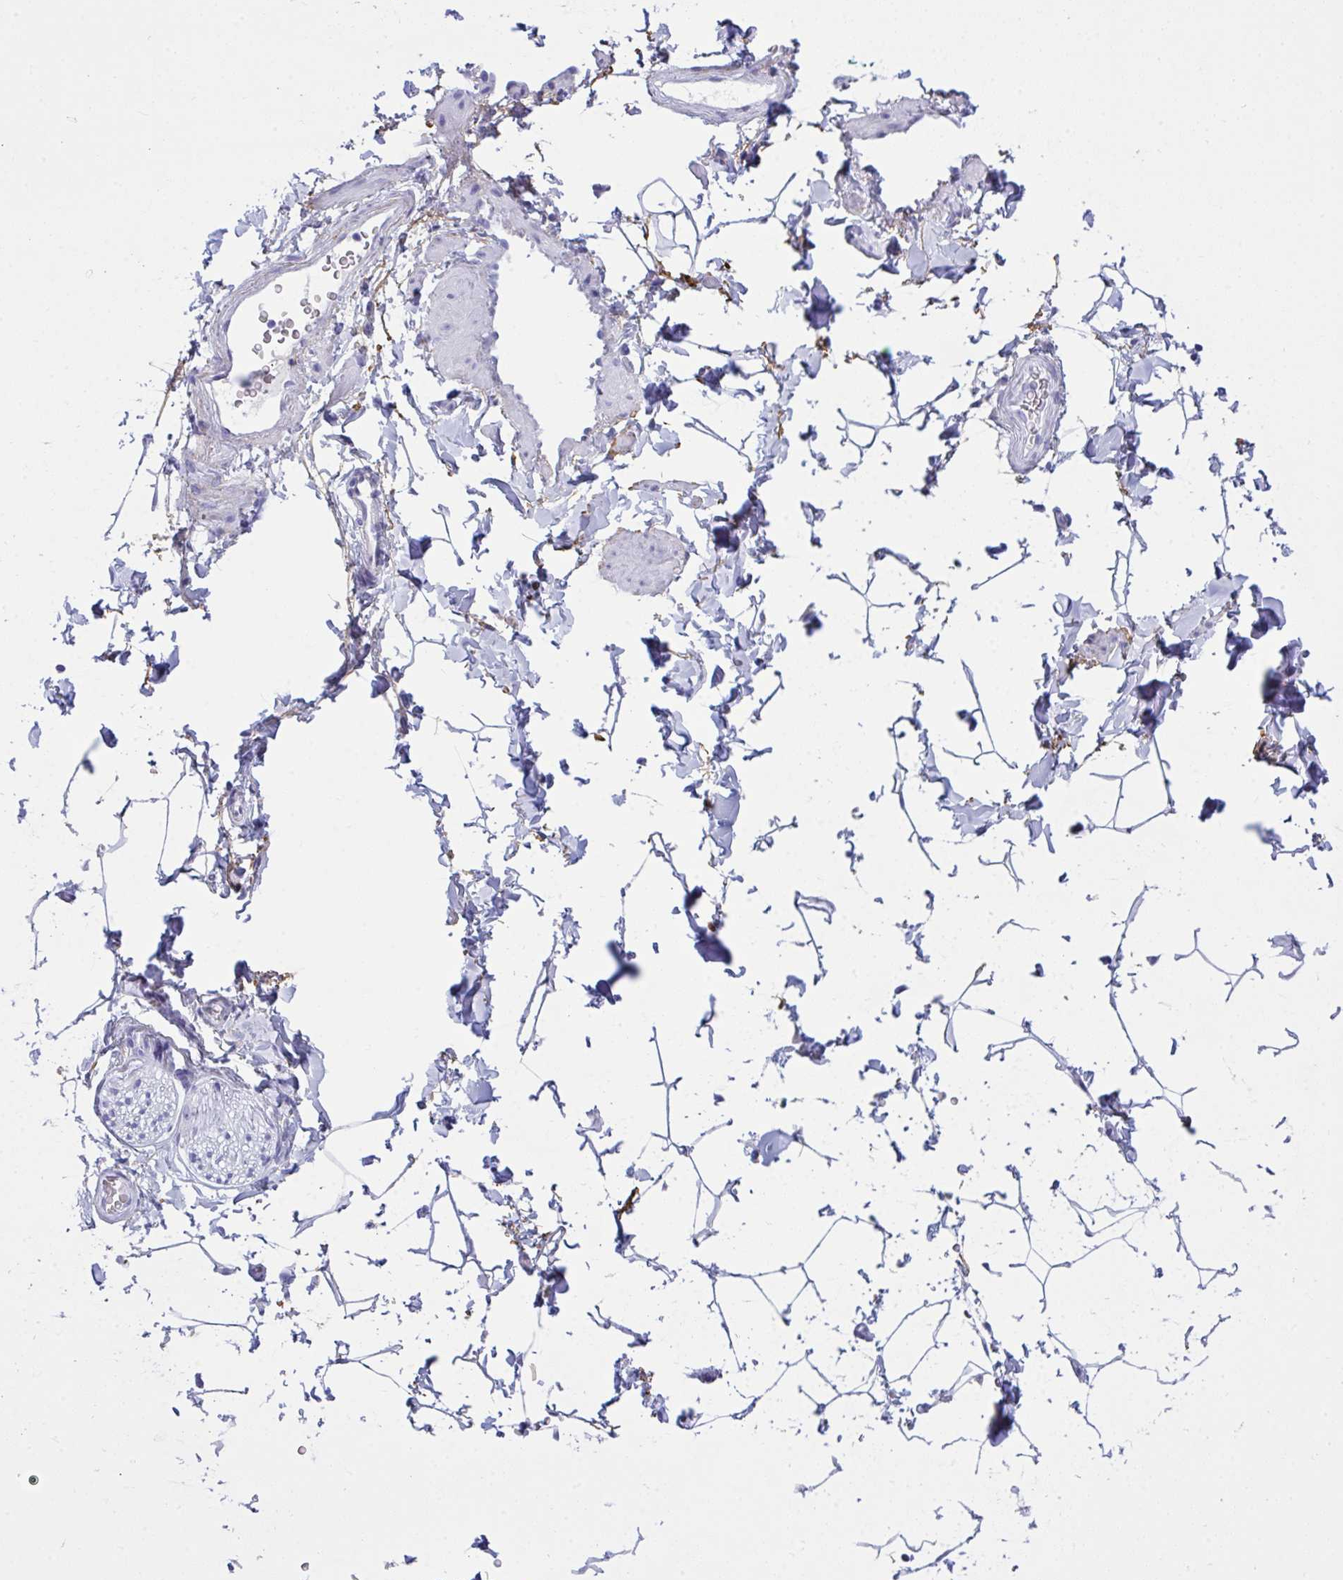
{"staining": {"intensity": "negative", "quantity": "none", "location": "none"}, "tissue": "adipose tissue", "cell_type": "Adipocytes", "image_type": "normal", "snomed": [{"axis": "morphology", "description": "Normal tissue, NOS"}, {"axis": "topography", "description": "Epididymis"}, {"axis": "topography", "description": "Peripheral nerve tissue"}], "caption": "Adipocytes are negative for protein expression in benign human adipose tissue. (DAB (3,3'-diaminobenzidine) immunohistochemistry, high magnification).", "gene": "ELN", "patient": {"sex": "male", "age": 32}}